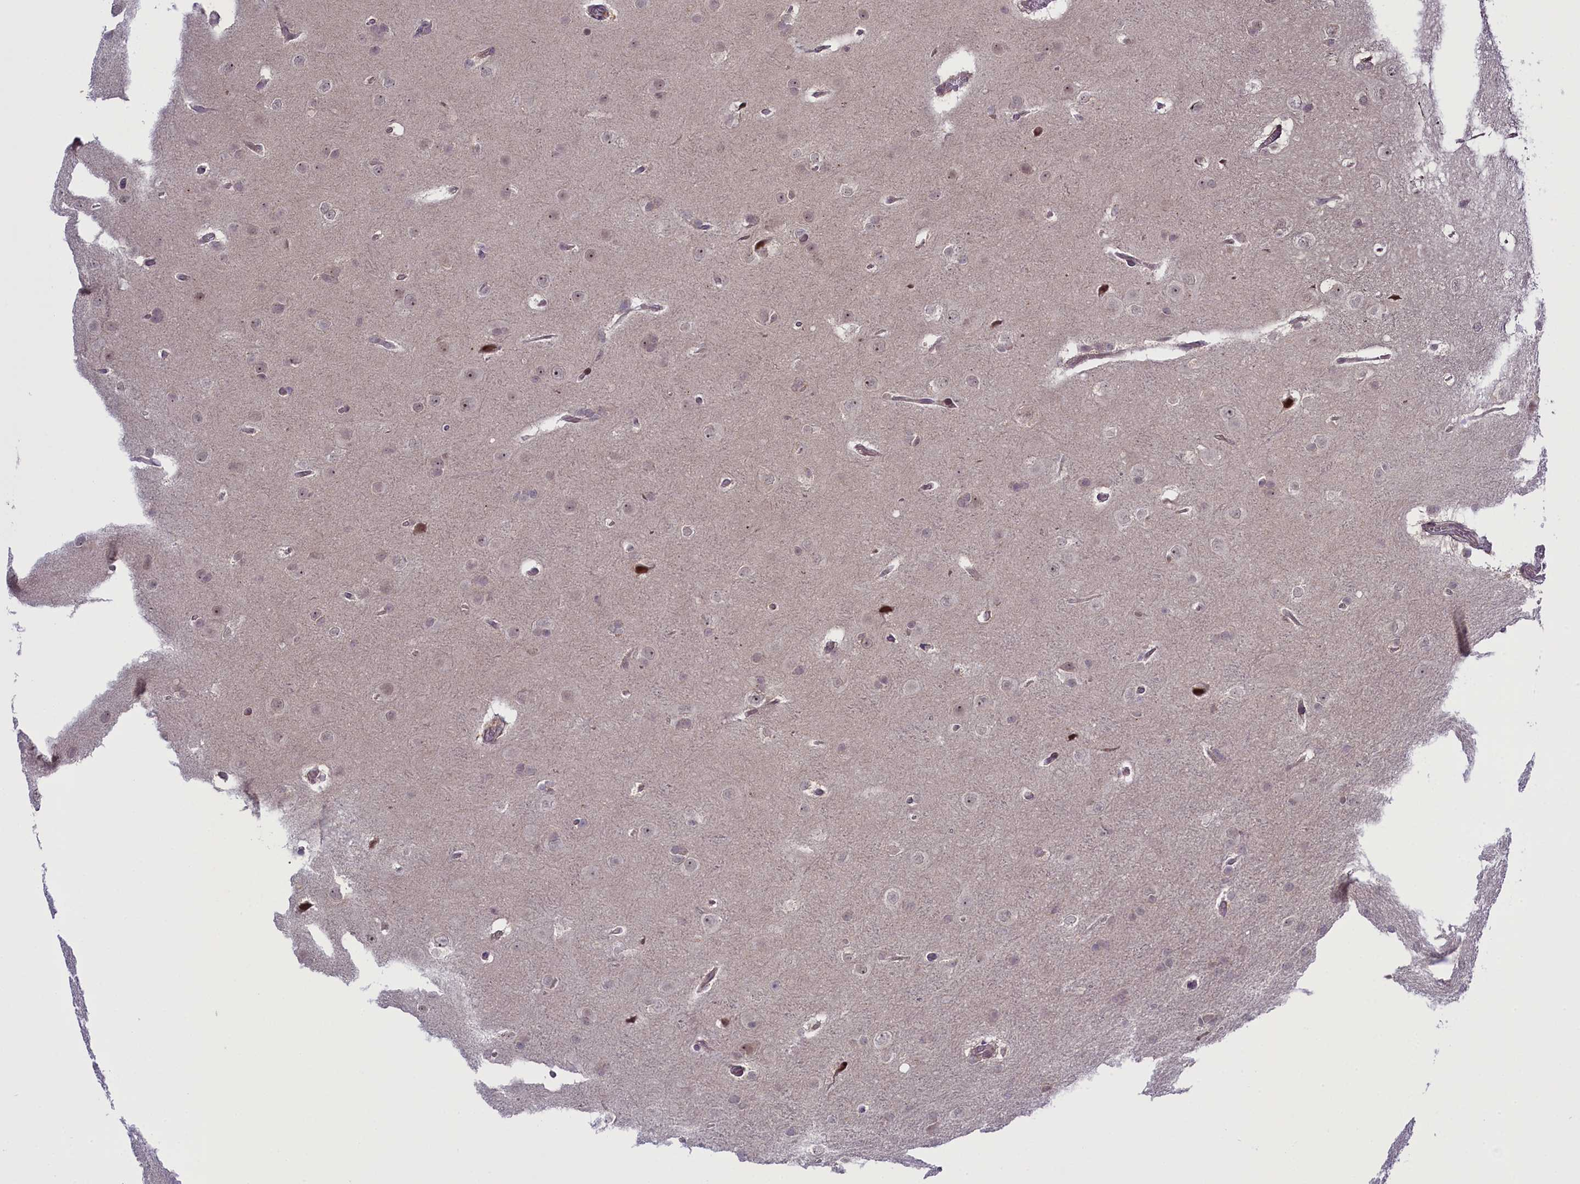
{"staining": {"intensity": "negative", "quantity": "none", "location": "none"}, "tissue": "glioma", "cell_type": "Tumor cells", "image_type": "cancer", "snomed": [{"axis": "morphology", "description": "Glioma, malignant, Low grade"}, {"axis": "topography", "description": "Brain"}], "caption": "Histopathology image shows no protein positivity in tumor cells of malignant low-grade glioma tissue. (DAB immunohistochemistry (IHC) visualized using brightfield microscopy, high magnification).", "gene": "CCL23", "patient": {"sex": "female", "age": 32}}